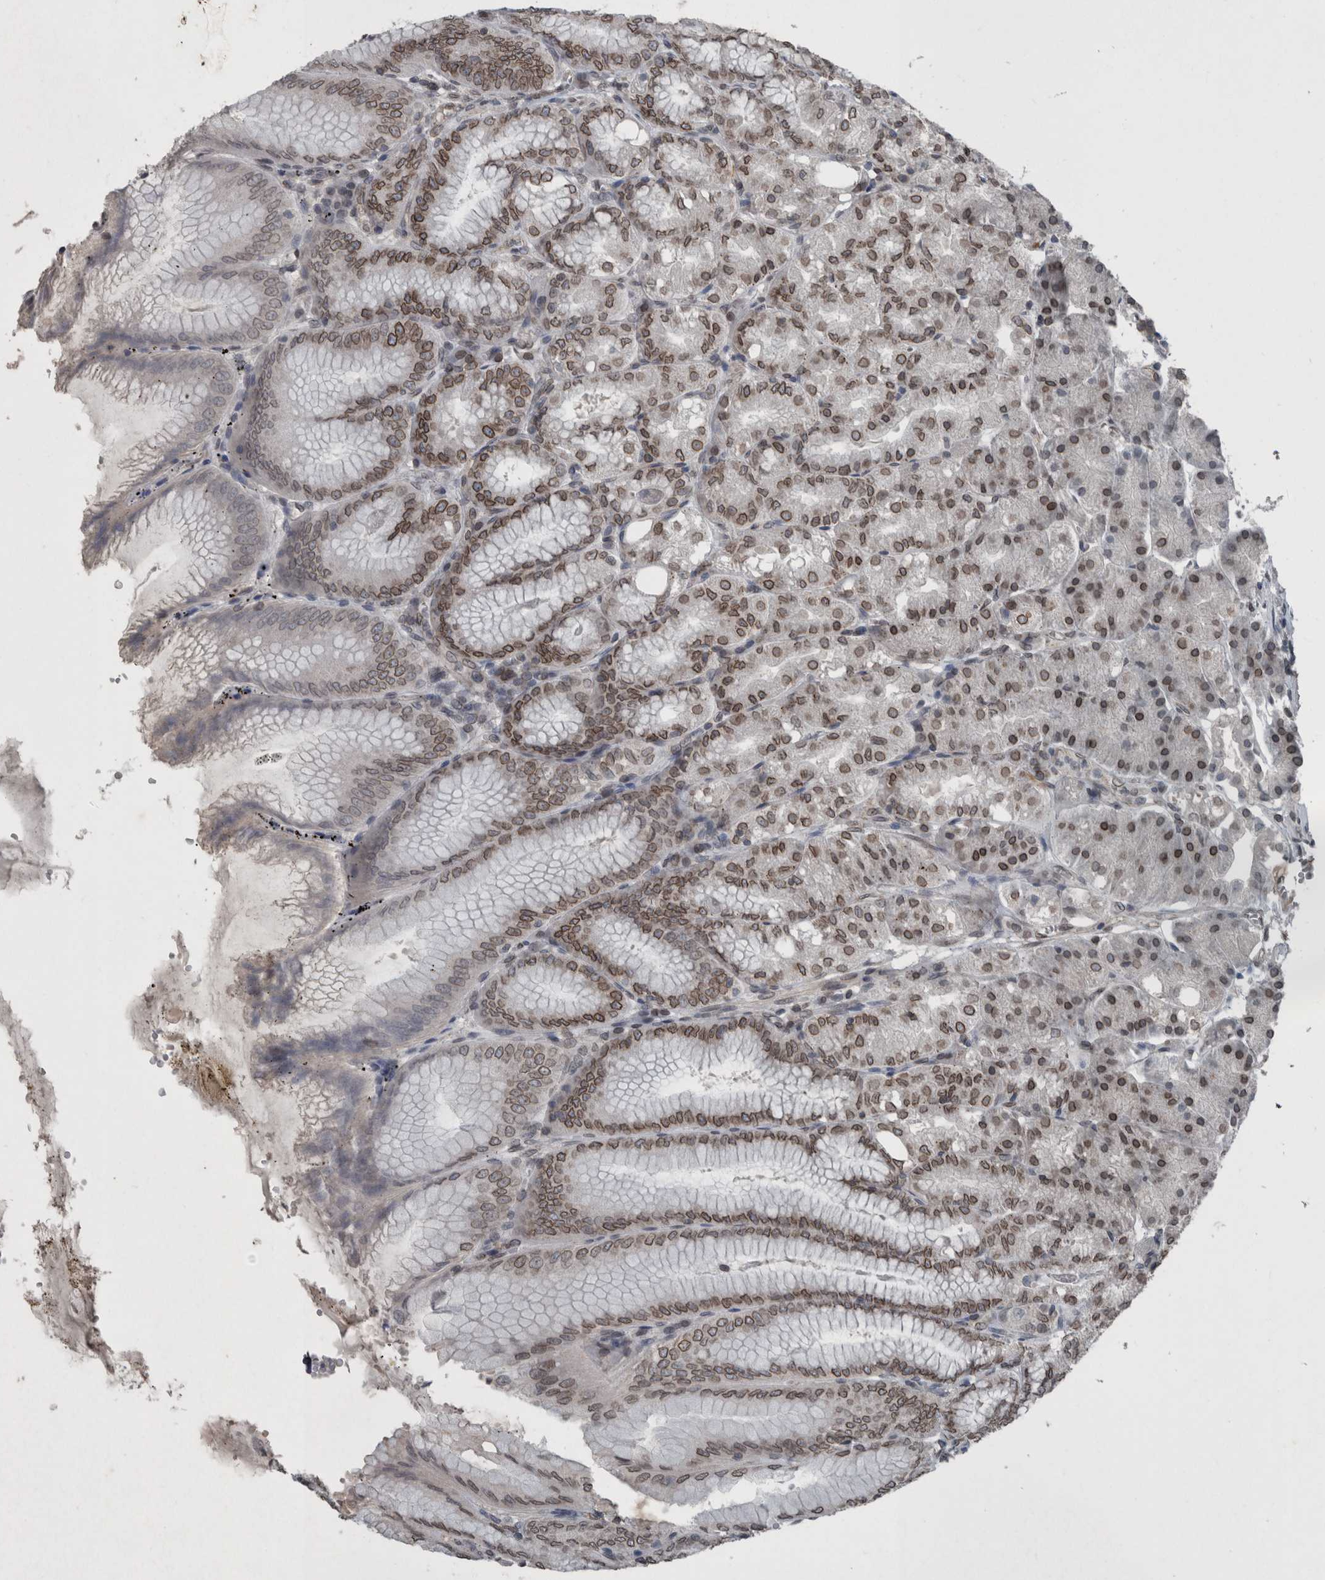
{"staining": {"intensity": "strong", "quantity": ">75%", "location": "cytoplasmic/membranous,nuclear"}, "tissue": "stomach", "cell_type": "Glandular cells", "image_type": "normal", "snomed": [{"axis": "morphology", "description": "Normal tissue, NOS"}, {"axis": "topography", "description": "Stomach, lower"}], "caption": "Stomach stained with a brown dye shows strong cytoplasmic/membranous,nuclear positive expression in about >75% of glandular cells.", "gene": "RANBP2", "patient": {"sex": "male", "age": 71}}